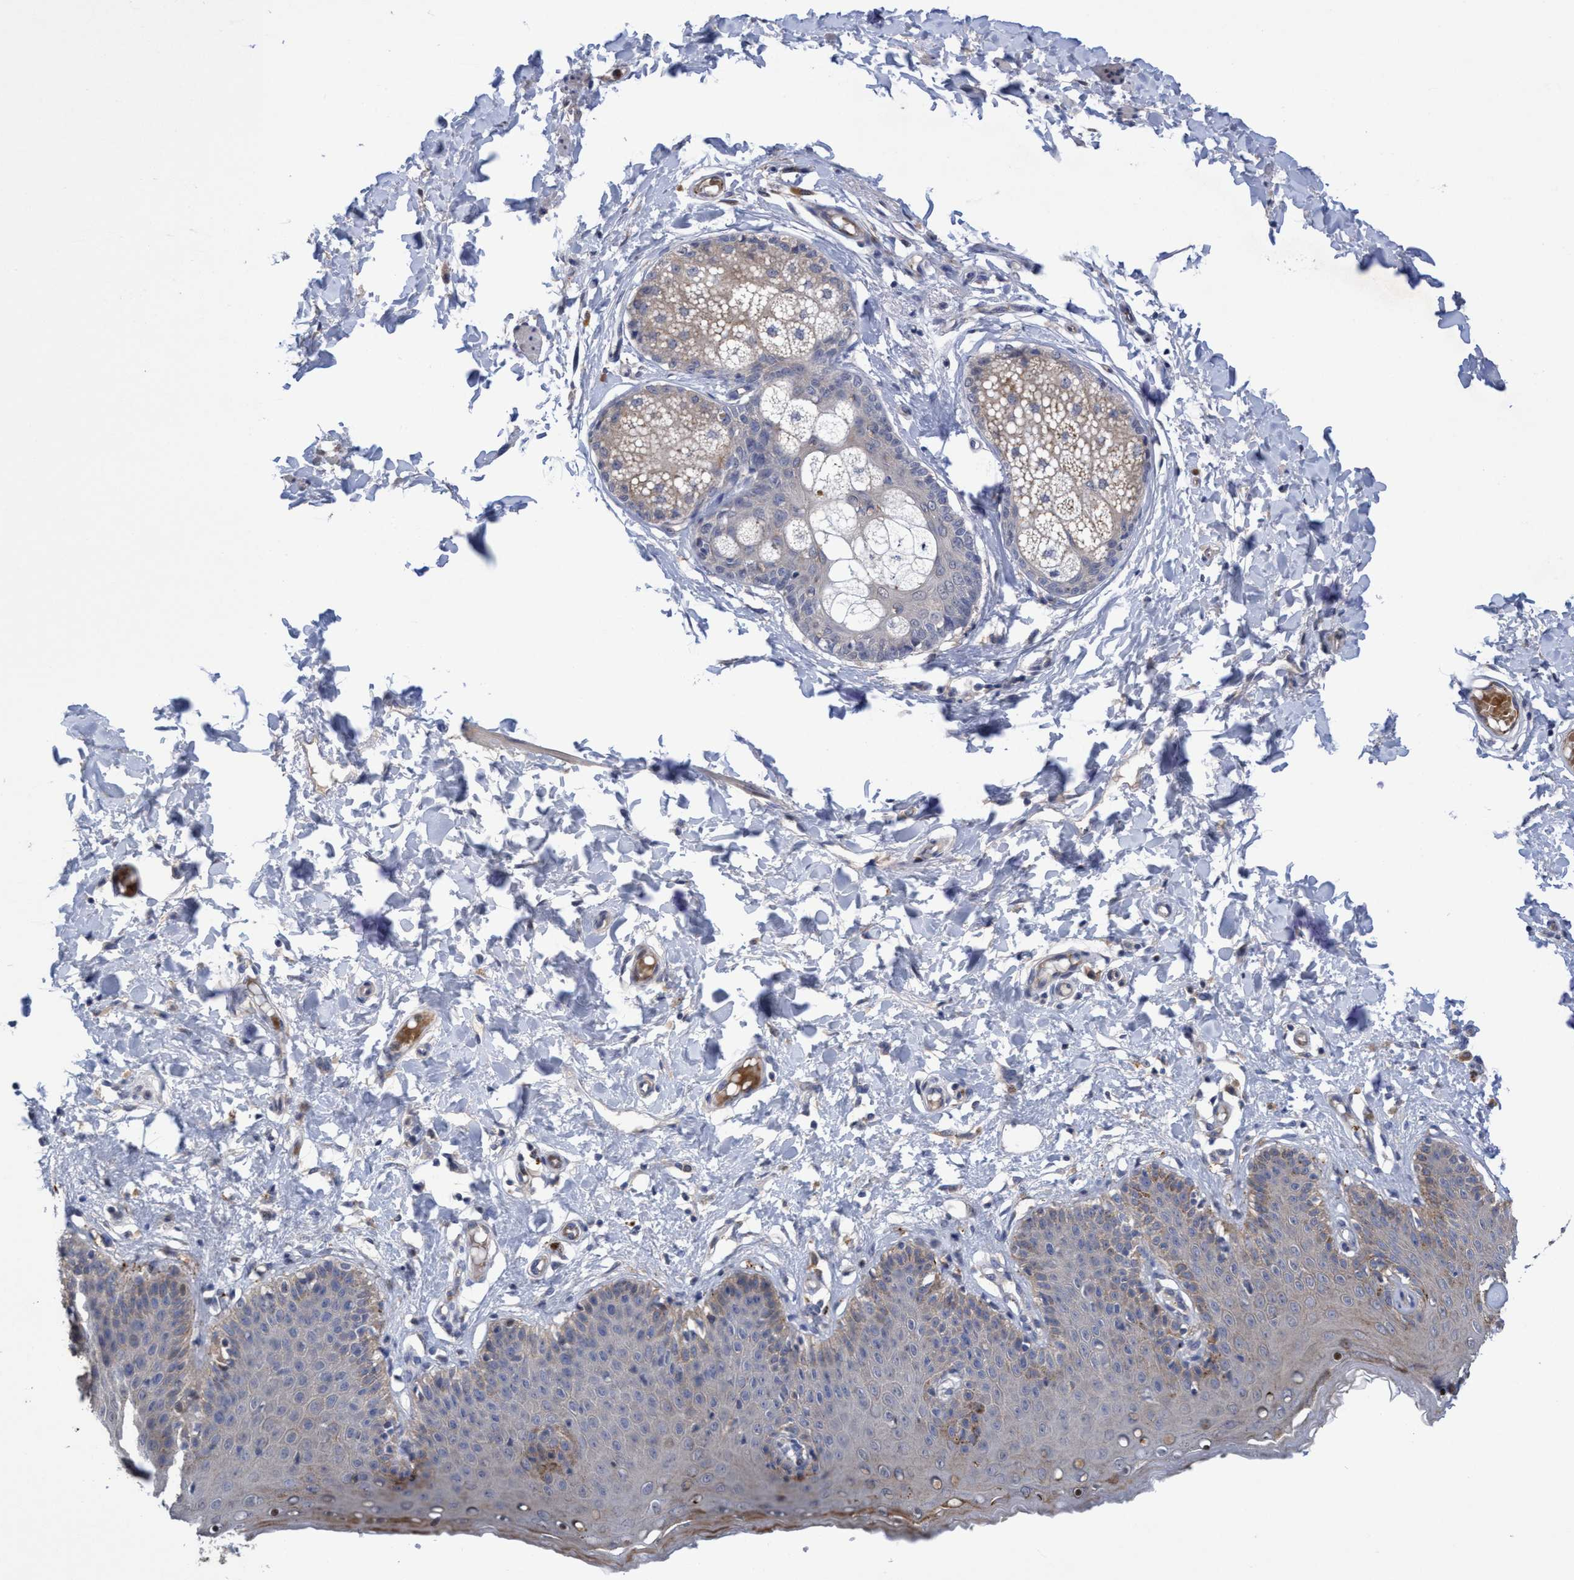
{"staining": {"intensity": "moderate", "quantity": ">75%", "location": "cytoplasmic/membranous"}, "tissue": "skin", "cell_type": "Epidermal cells", "image_type": "normal", "snomed": [{"axis": "morphology", "description": "Normal tissue, NOS"}, {"axis": "topography", "description": "Vulva"}], "caption": "Immunohistochemical staining of normal human skin reveals >75% levels of moderate cytoplasmic/membranous protein positivity in about >75% of epidermal cells. (Brightfield microscopy of DAB IHC at high magnification).", "gene": "SEMA4D", "patient": {"sex": "female", "age": 66}}